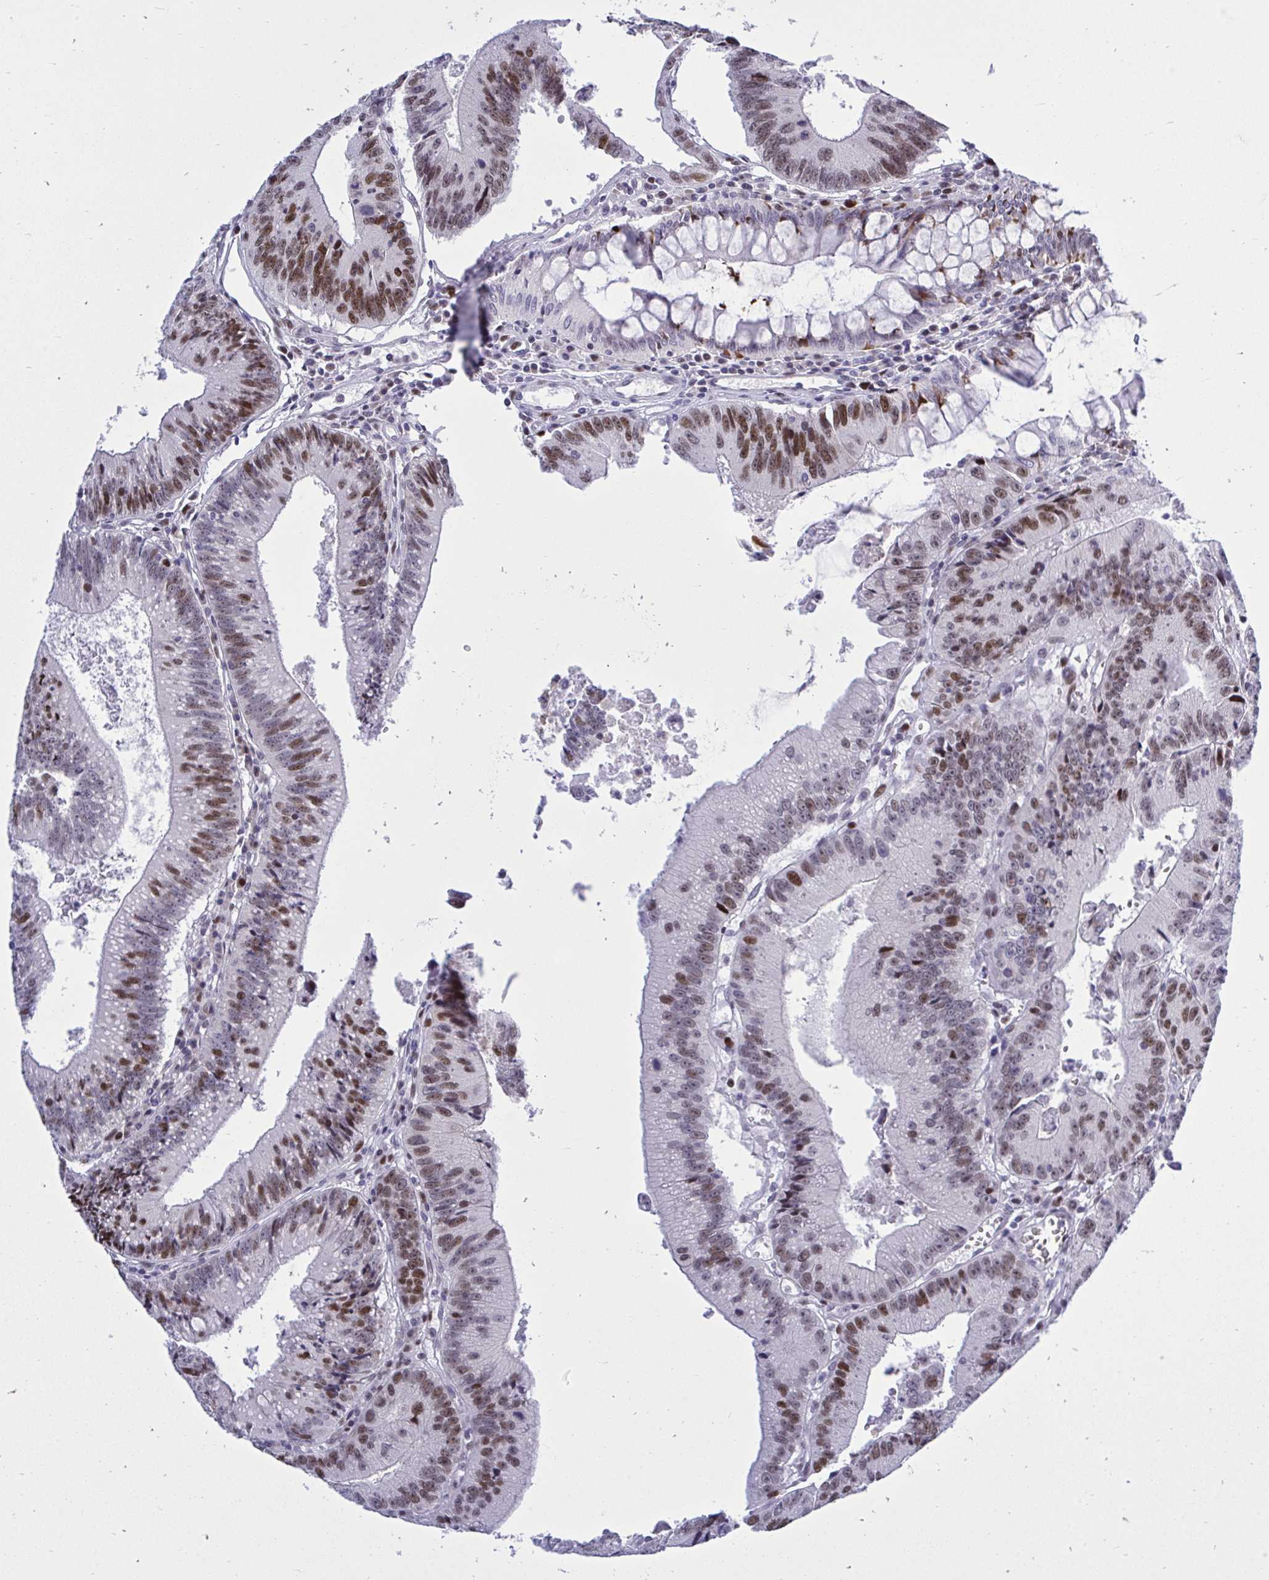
{"staining": {"intensity": "moderate", "quantity": ">75%", "location": "nuclear"}, "tissue": "colorectal cancer", "cell_type": "Tumor cells", "image_type": "cancer", "snomed": [{"axis": "morphology", "description": "Adenocarcinoma, NOS"}, {"axis": "topography", "description": "Rectum"}], "caption": "Brown immunohistochemical staining in human colorectal cancer shows moderate nuclear staining in about >75% of tumor cells.", "gene": "C1QL2", "patient": {"sex": "female", "age": 81}}